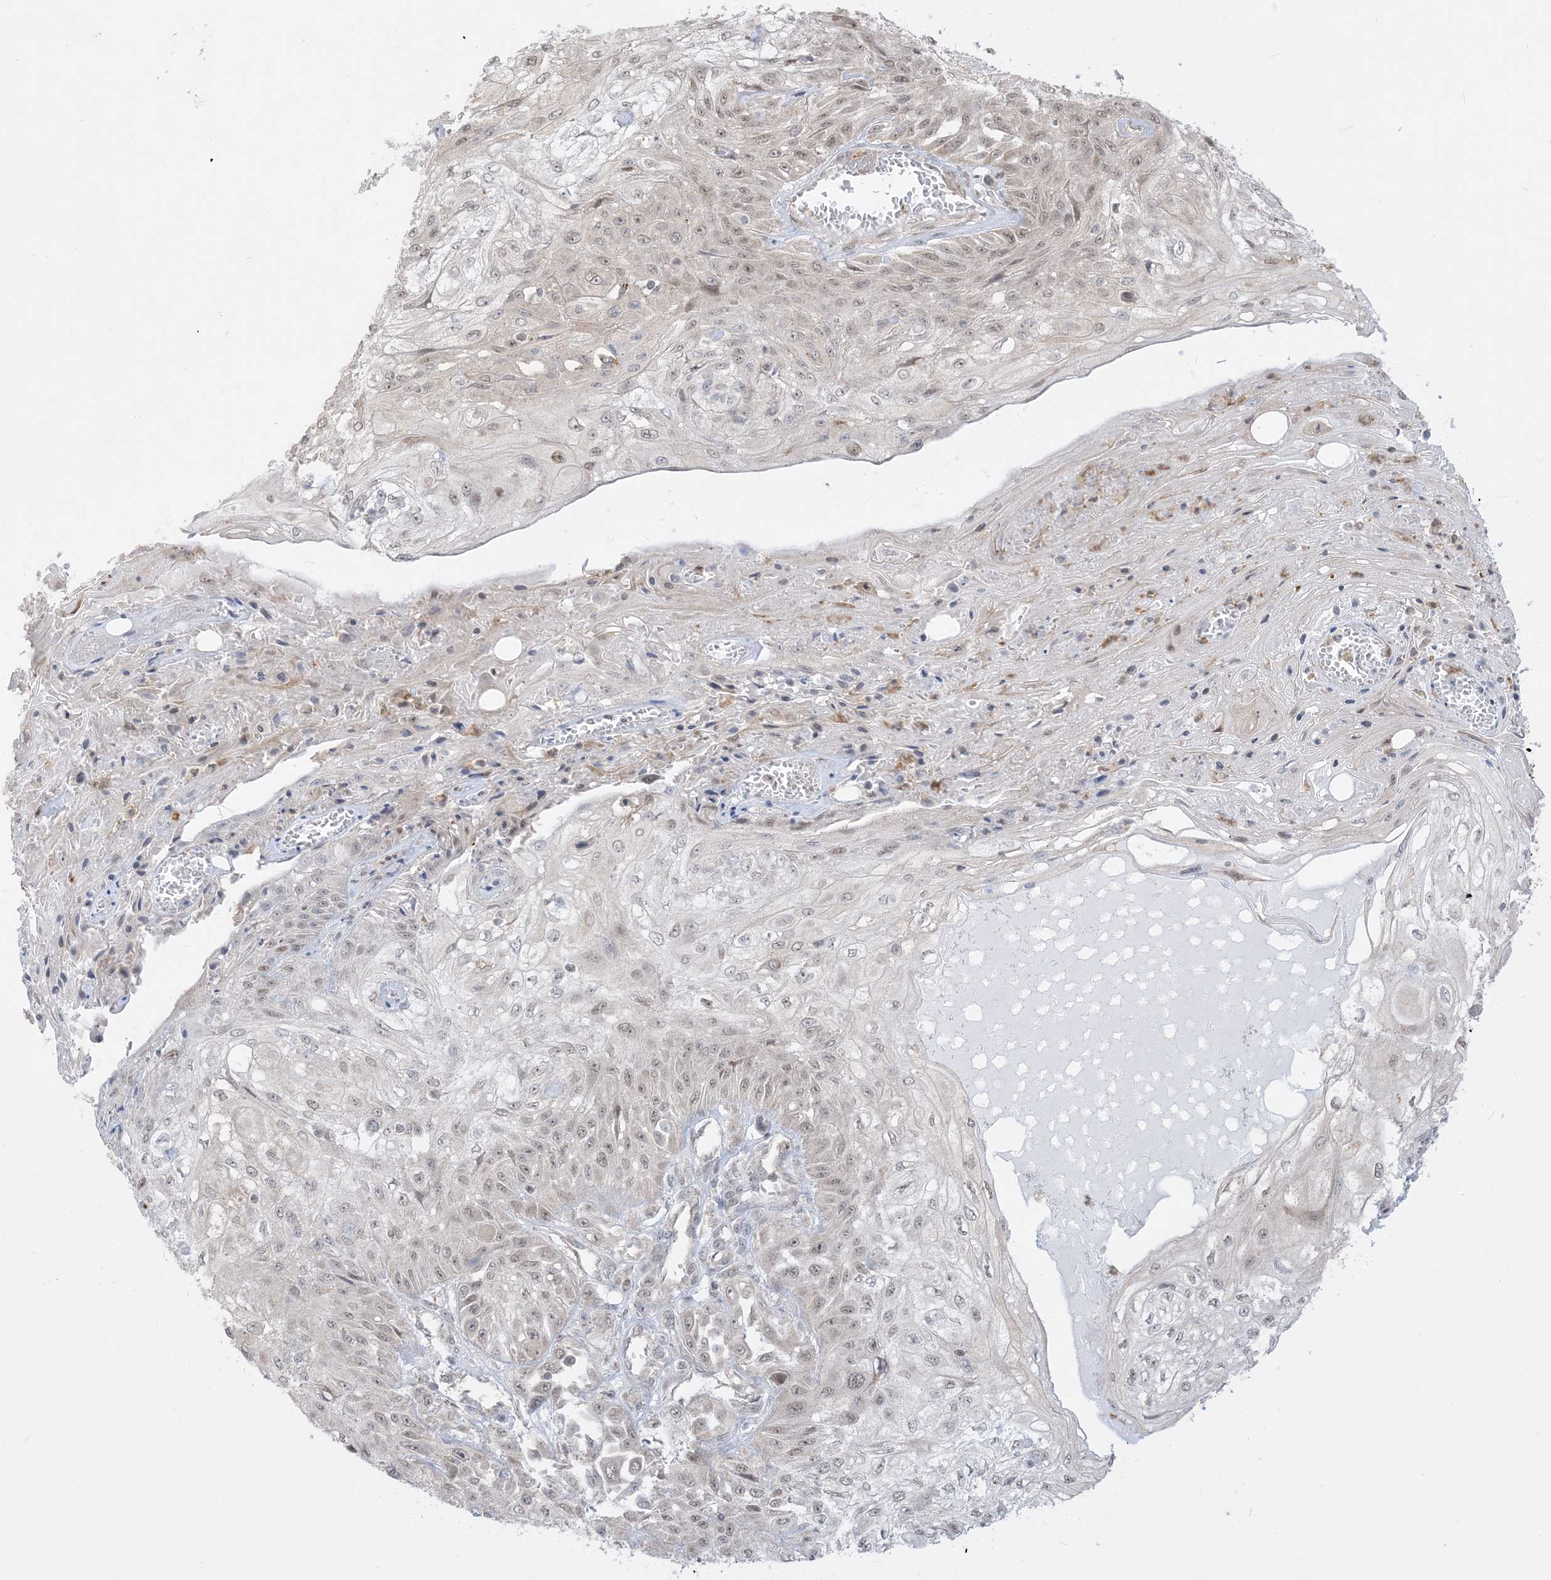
{"staining": {"intensity": "weak", "quantity": "25%-75%", "location": "nuclear"}, "tissue": "skin cancer", "cell_type": "Tumor cells", "image_type": "cancer", "snomed": [{"axis": "morphology", "description": "Squamous cell carcinoma, NOS"}, {"axis": "morphology", "description": "Squamous cell carcinoma, metastatic, NOS"}, {"axis": "topography", "description": "Skin"}, {"axis": "topography", "description": "Lymph node"}], "caption": "Skin cancer (metastatic squamous cell carcinoma) tissue reveals weak nuclear expression in approximately 25%-75% of tumor cells, visualized by immunohistochemistry.", "gene": "KANSL3", "patient": {"sex": "male", "age": 75}}